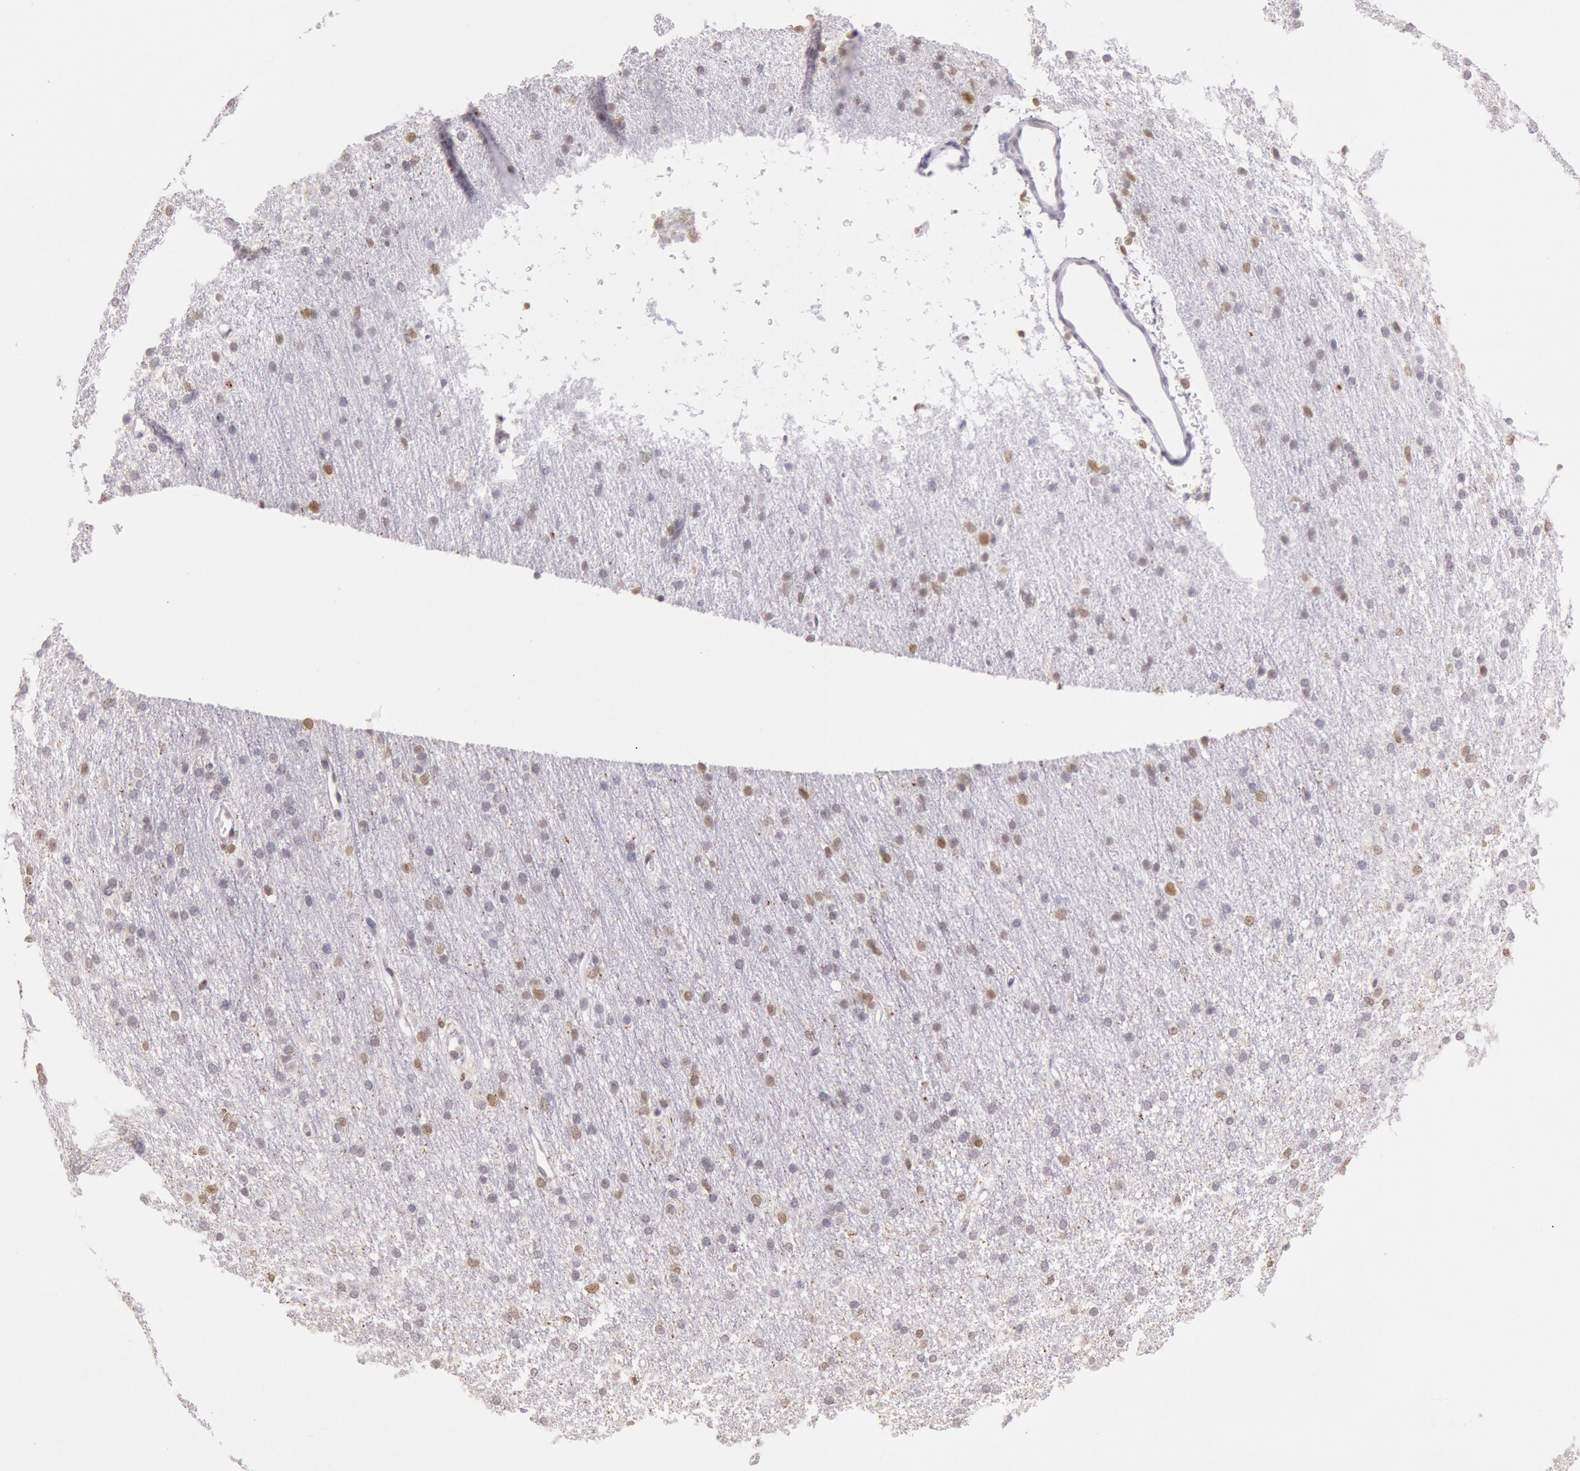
{"staining": {"intensity": "negative", "quantity": "none", "location": "none"}, "tissue": "cerebral cortex", "cell_type": "Endothelial cells", "image_type": "normal", "snomed": [{"axis": "morphology", "description": "Normal tissue, NOS"}, {"axis": "morphology", "description": "Inflammation, NOS"}, {"axis": "topography", "description": "Cerebral cortex"}], "caption": "There is no significant expression in endothelial cells of cerebral cortex. (Stains: DAB immunohistochemistry with hematoxylin counter stain, Microscopy: brightfield microscopy at high magnification).", "gene": "HIF1A", "patient": {"sex": "male", "age": 6}}